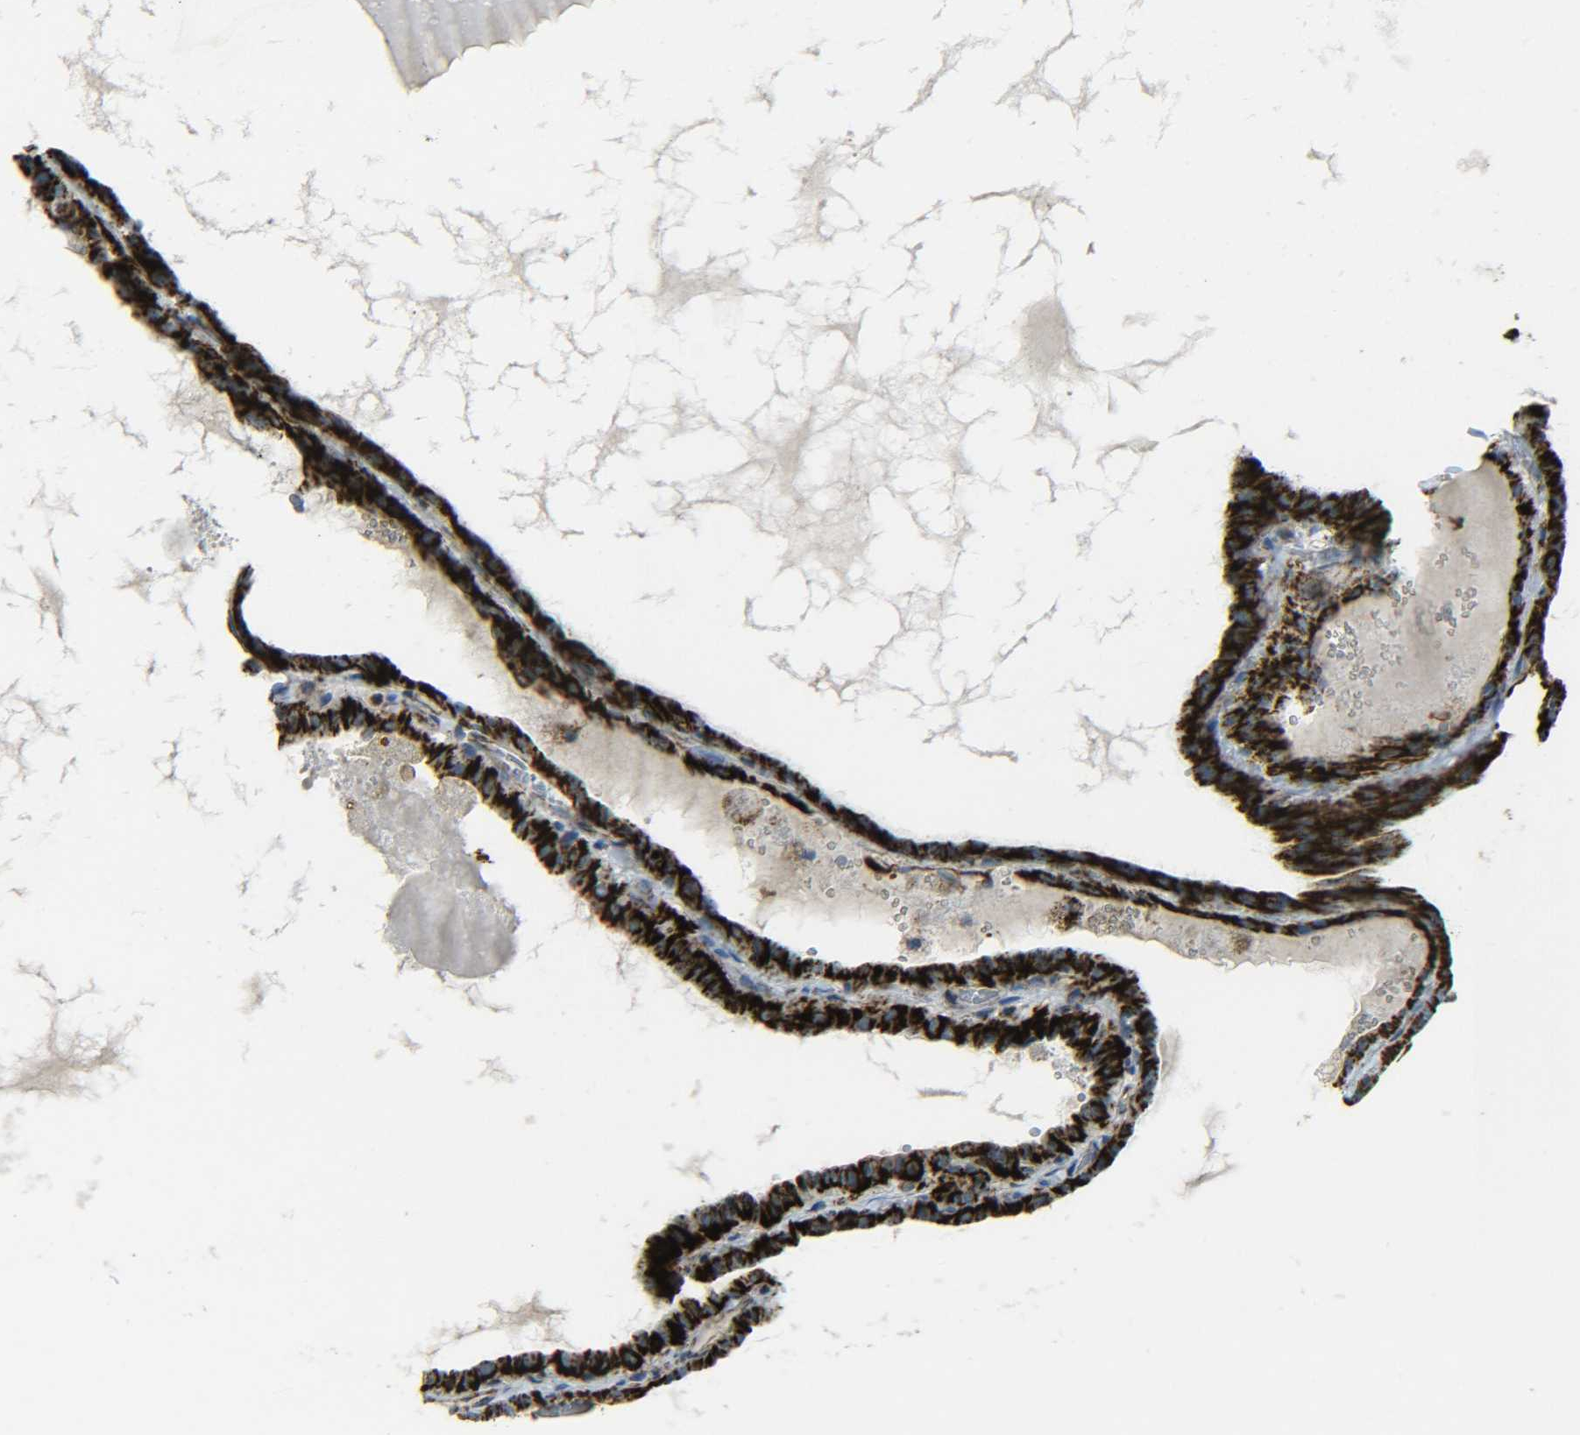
{"staining": {"intensity": "strong", "quantity": ">75%", "location": "cytoplasmic/membranous"}, "tissue": "thyroid cancer", "cell_type": "Tumor cells", "image_type": "cancer", "snomed": [{"axis": "morphology", "description": "Papillary adenocarcinoma, NOS"}, {"axis": "topography", "description": "Thyroid gland"}], "caption": "Tumor cells display strong cytoplasmic/membranous staining in about >75% of cells in thyroid papillary adenocarcinoma.", "gene": "CYB5R1", "patient": {"sex": "male", "age": 77}}